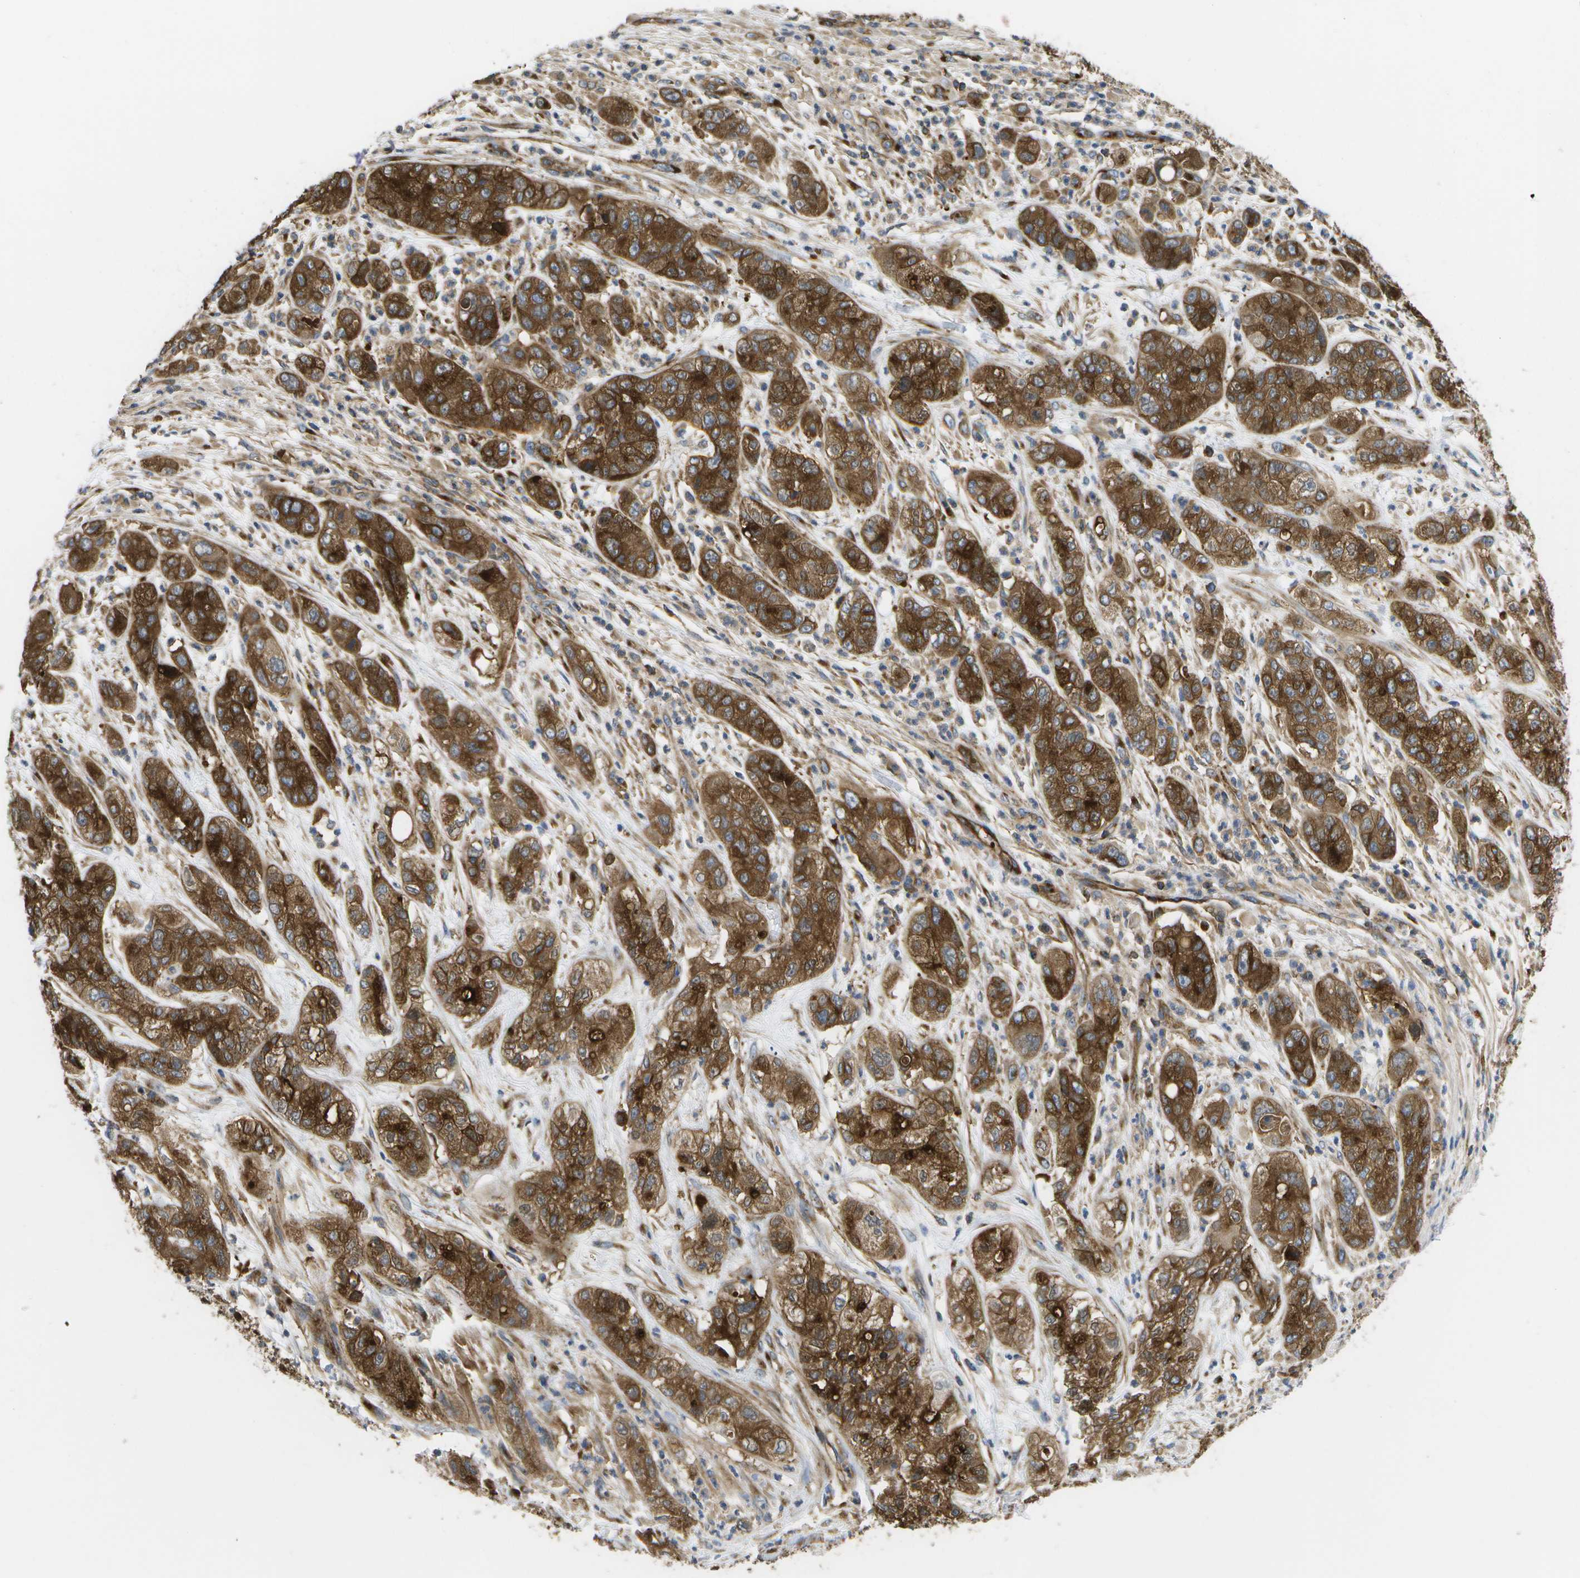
{"staining": {"intensity": "strong", "quantity": ">75%", "location": "cytoplasmic/membranous"}, "tissue": "pancreatic cancer", "cell_type": "Tumor cells", "image_type": "cancer", "snomed": [{"axis": "morphology", "description": "Adenocarcinoma, NOS"}, {"axis": "topography", "description": "Pancreas"}], "caption": "Pancreatic adenocarcinoma stained with a brown dye exhibits strong cytoplasmic/membranous positive positivity in approximately >75% of tumor cells.", "gene": "BST2", "patient": {"sex": "female", "age": 78}}